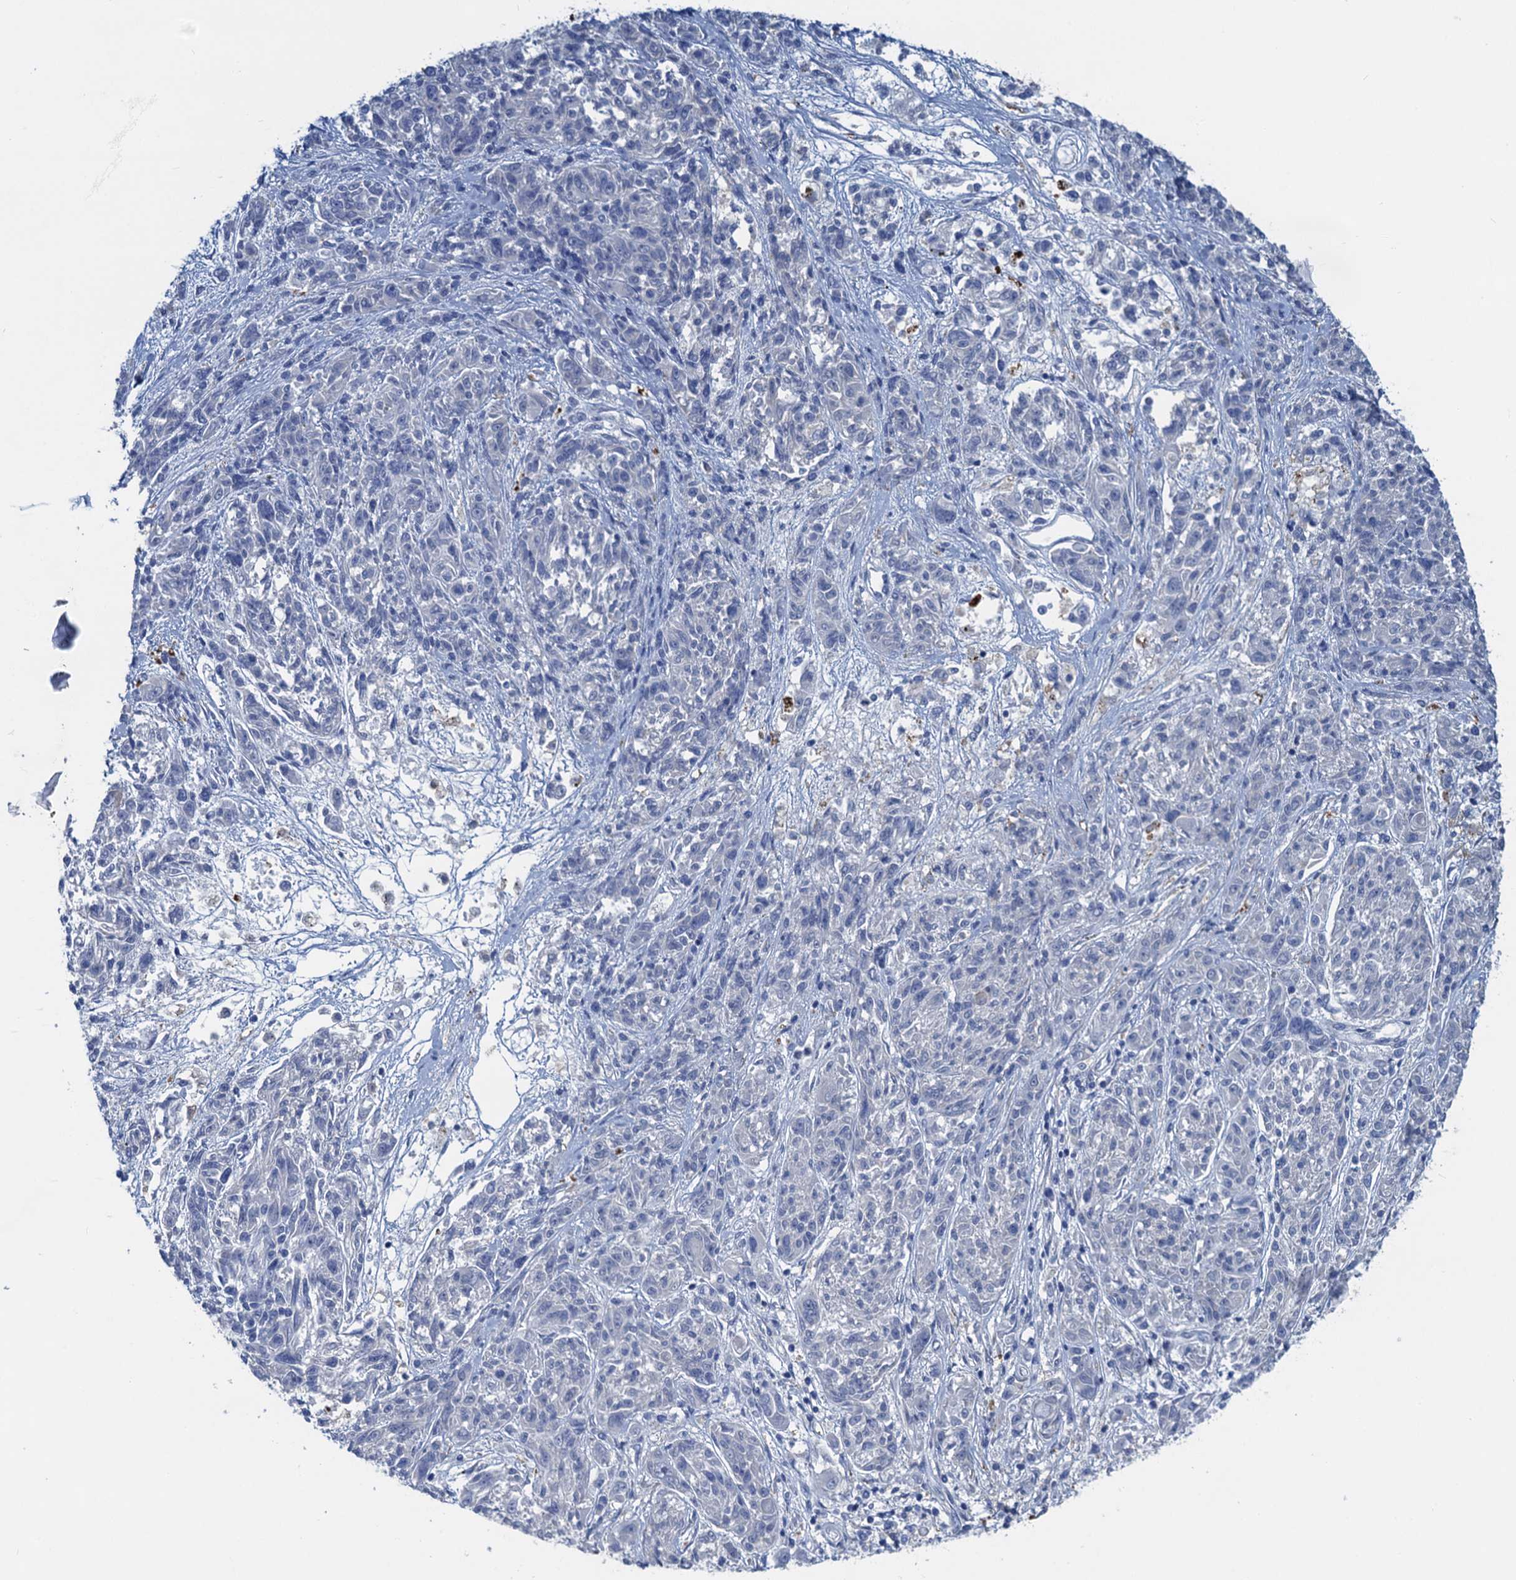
{"staining": {"intensity": "negative", "quantity": "none", "location": "none"}, "tissue": "melanoma", "cell_type": "Tumor cells", "image_type": "cancer", "snomed": [{"axis": "morphology", "description": "Malignant melanoma, NOS"}, {"axis": "topography", "description": "Skin"}], "caption": "An image of human malignant melanoma is negative for staining in tumor cells.", "gene": "RTKN2", "patient": {"sex": "male", "age": 53}}